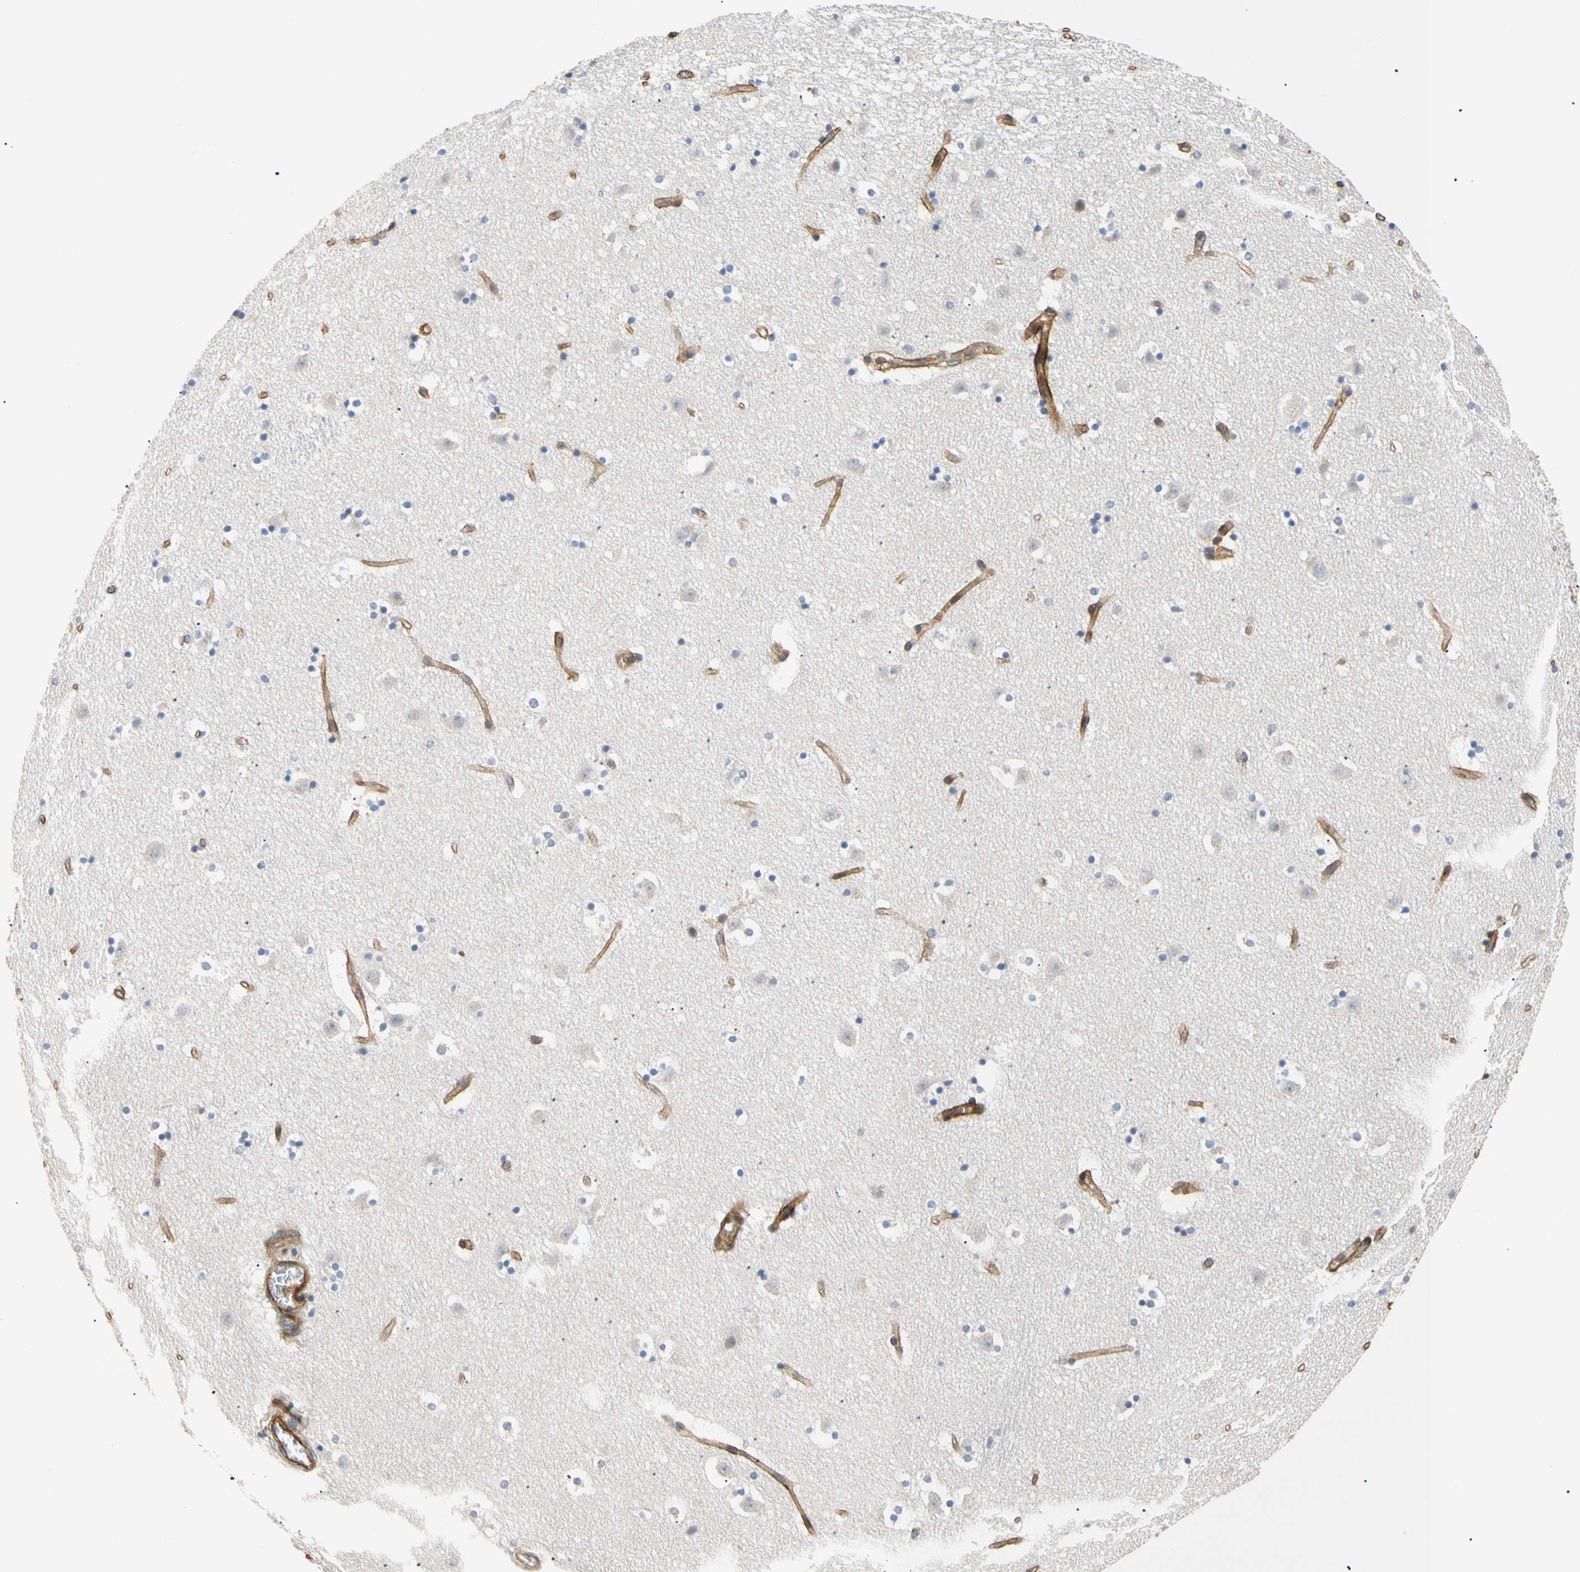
{"staining": {"intensity": "negative", "quantity": "none", "location": "none"}, "tissue": "caudate", "cell_type": "Glial cells", "image_type": "normal", "snomed": [{"axis": "morphology", "description": "Normal tissue, NOS"}, {"axis": "topography", "description": "Lateral ventricle wall"}], "caption": "The immunohistochemistry (IHC) micrograph has no significant expression in glial cells of caudate.", "gene": "TNFRSF18", "patient": {"sex": "male", "age": 45}}